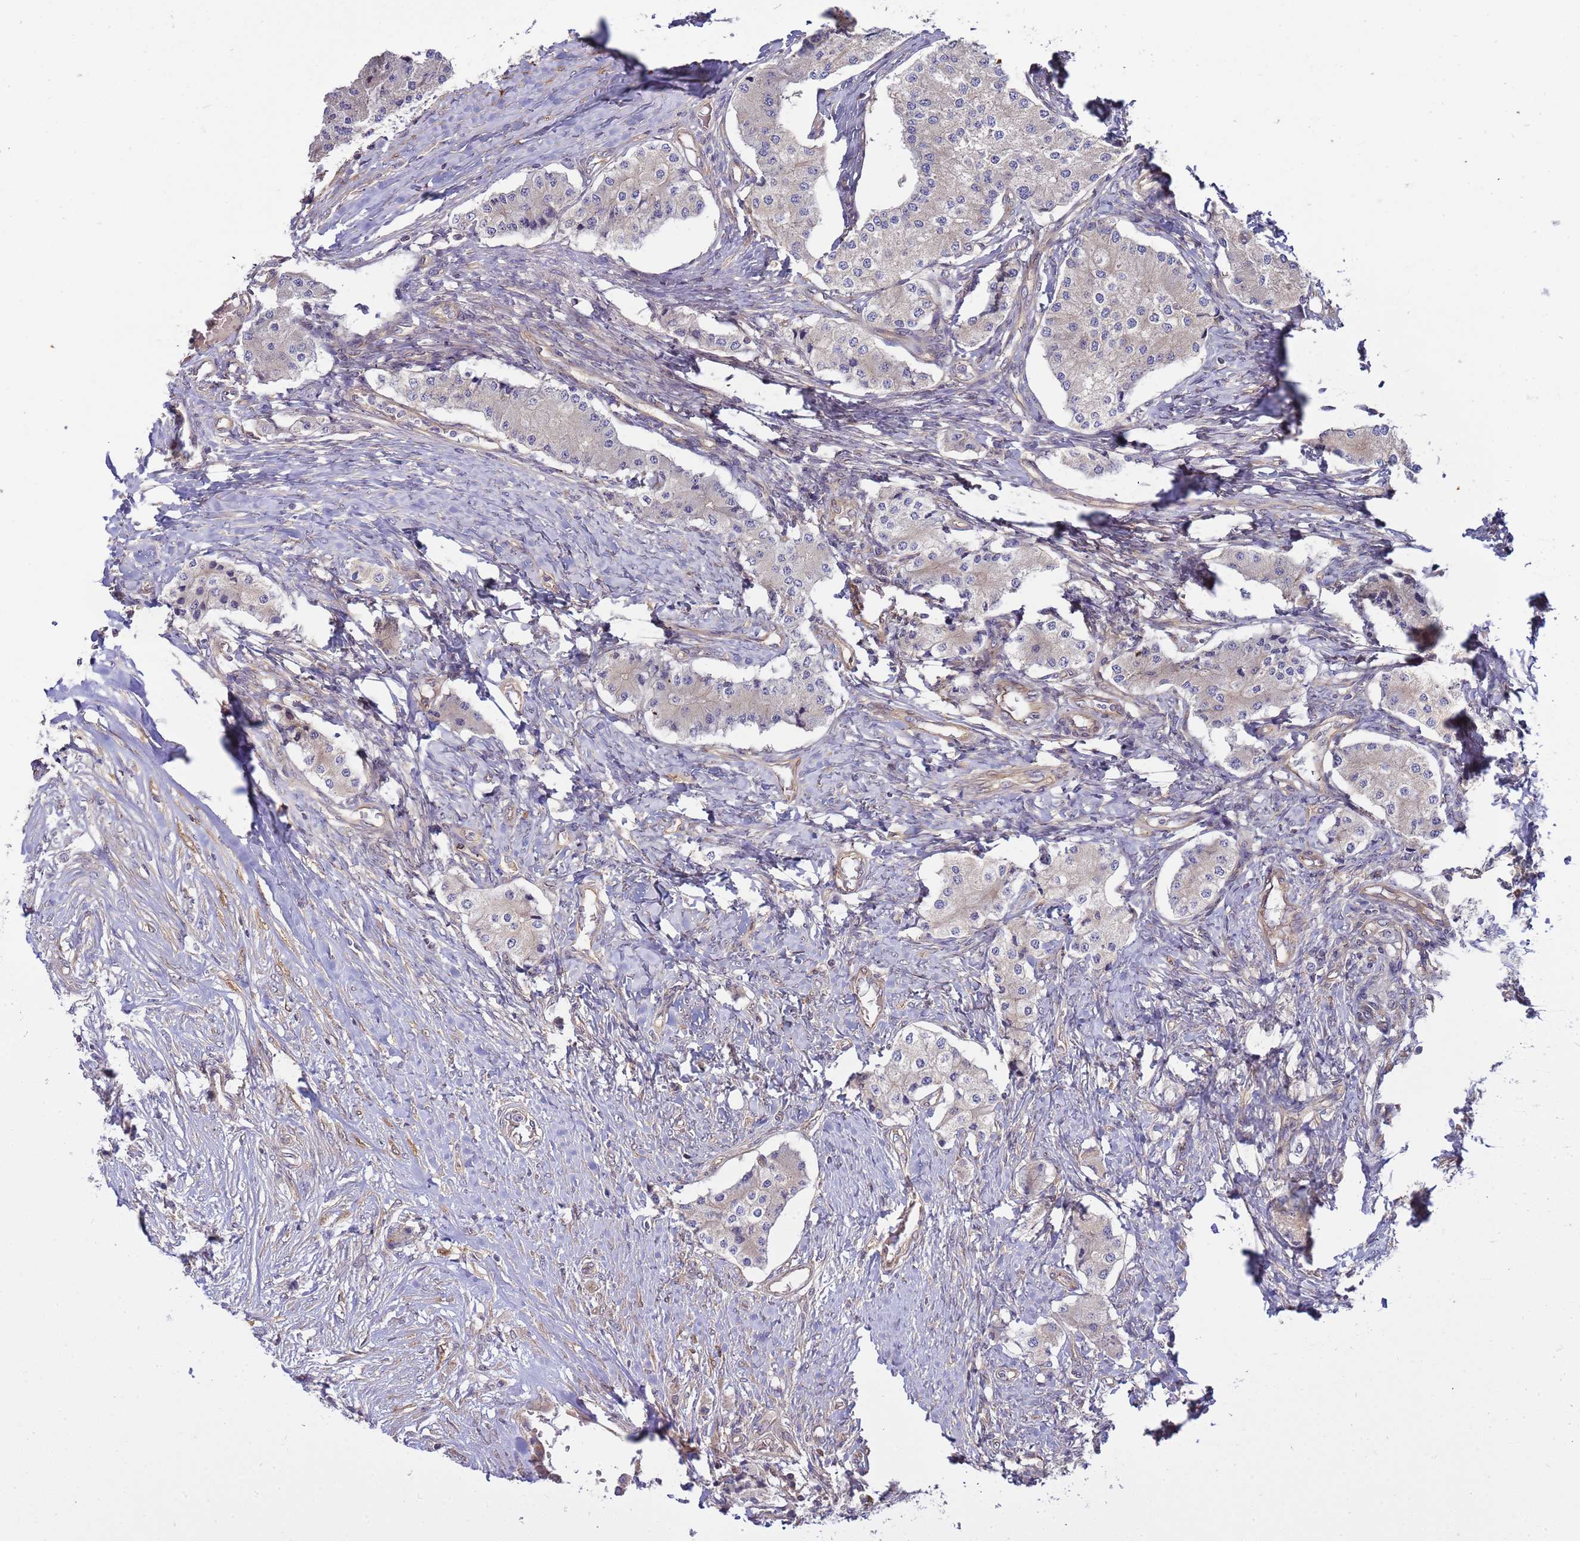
{"staining": {"intensity": "weak", "quantity": "<25%", "location": "cytoplasmic/membranous"}, "tissue": "carcinoid", "cell_type": "Tumor cells", "image_type": "cancer", "snomed": [{"axis": "morphology", "description": "Carcinoid, malignant, NOS"}, {"axis": "topography", "description": "Colon"}], "caption": "IHC photomicrograph of neoplastic tissue: carcinoid stained with DAB (3,3'-diaminobenzidine) demonstrates no significant protein expression in tumor cells.", "gene": "SMCO3", "patient": {"sex": "female", "age": 52}}